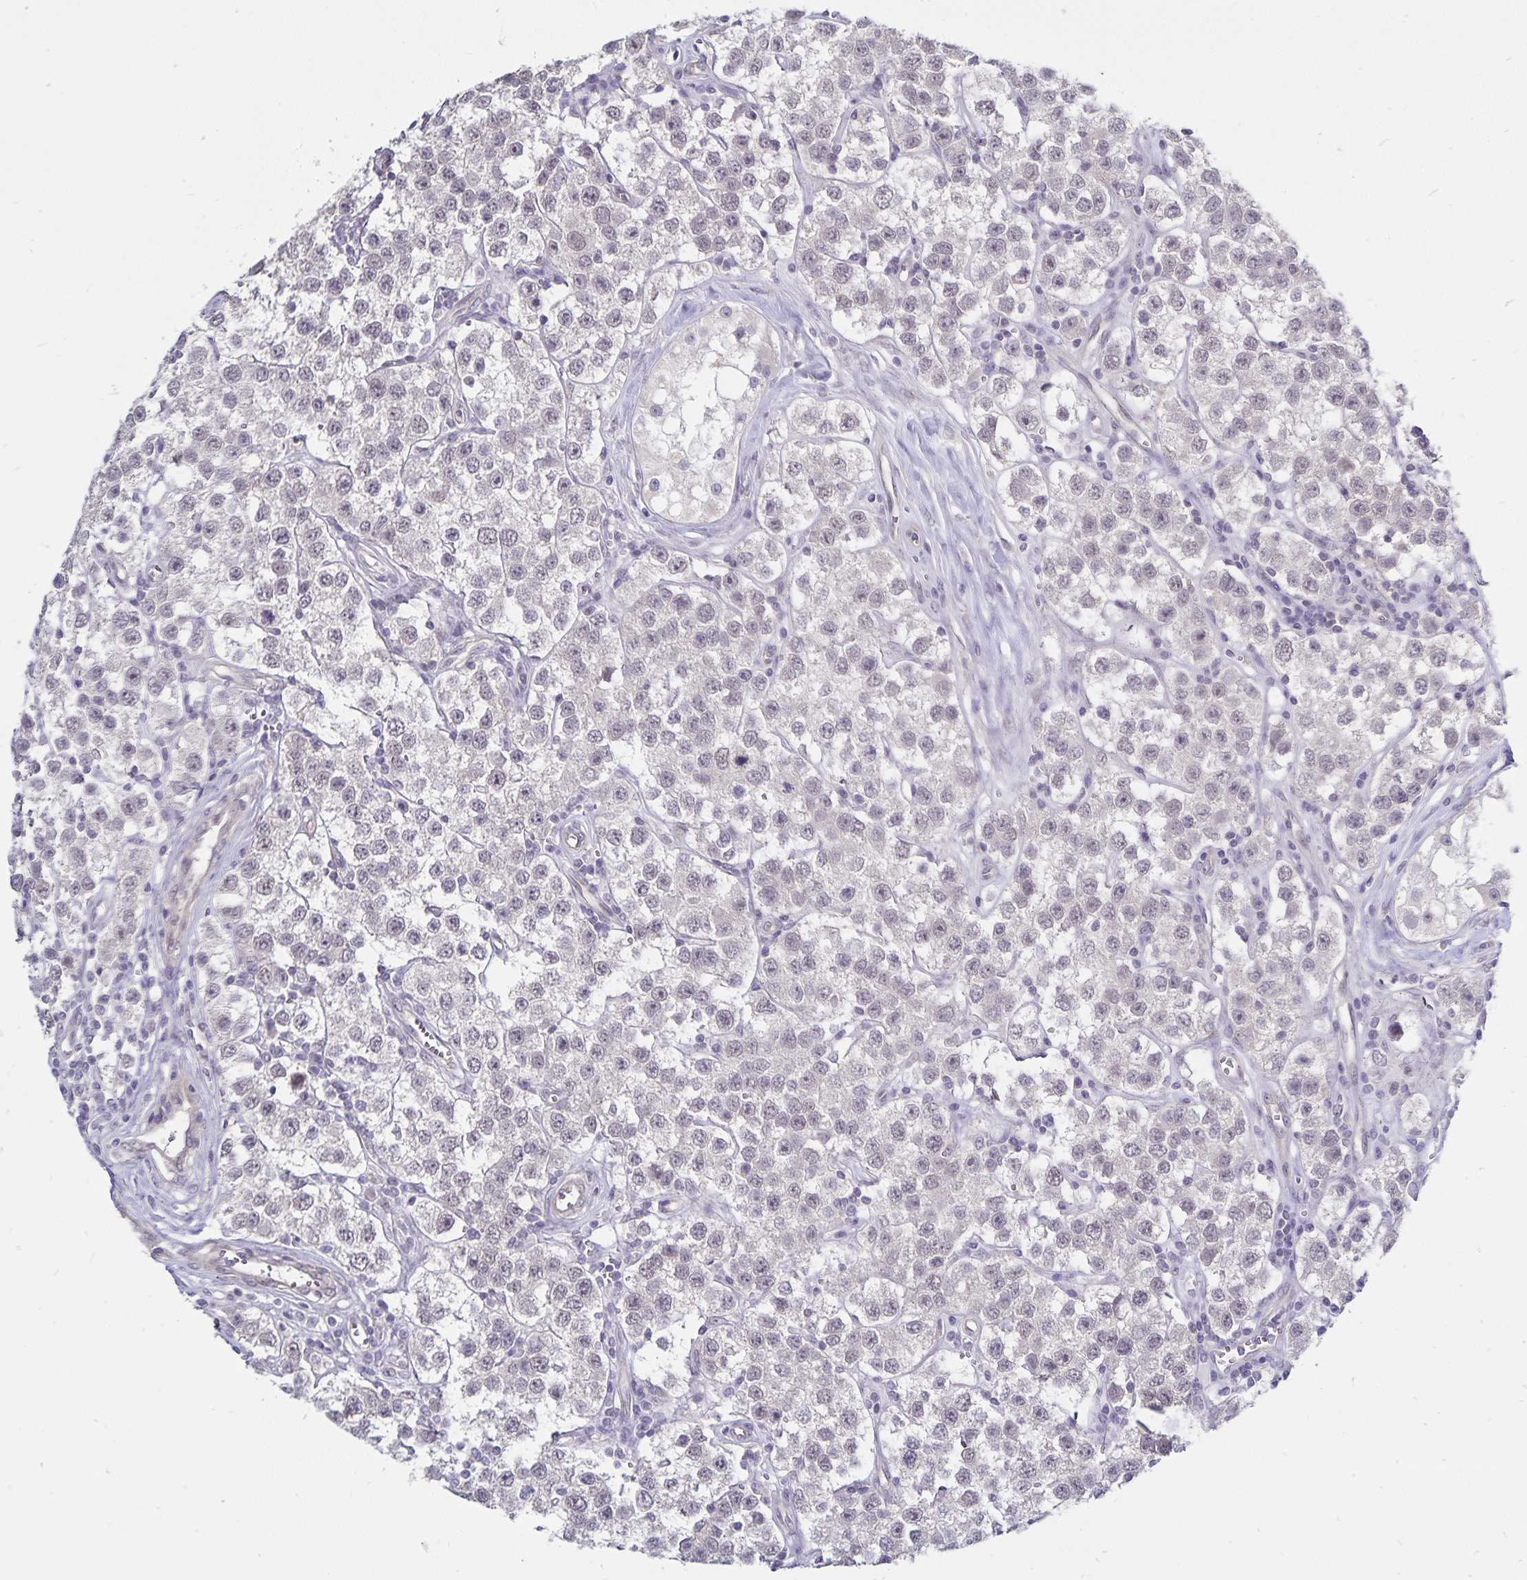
{"staining": {"intensity": "negative", "quantity": "none", "location": "none"}, "tissue": "testis cancer", "cell_type": "Tumor cells", "image_type": "cancer", "snomed": [{"axis": "morphology", "description": "Seminoma, NOS"}, {"axis": "topography", "description": "Testis"}], "caption": "Testis cancer (seminoma) stained for a protein using IHC shows no expression tumor cells.", "gene": "CDKN2B", "patient": {"sex": "male", "age": 34}}